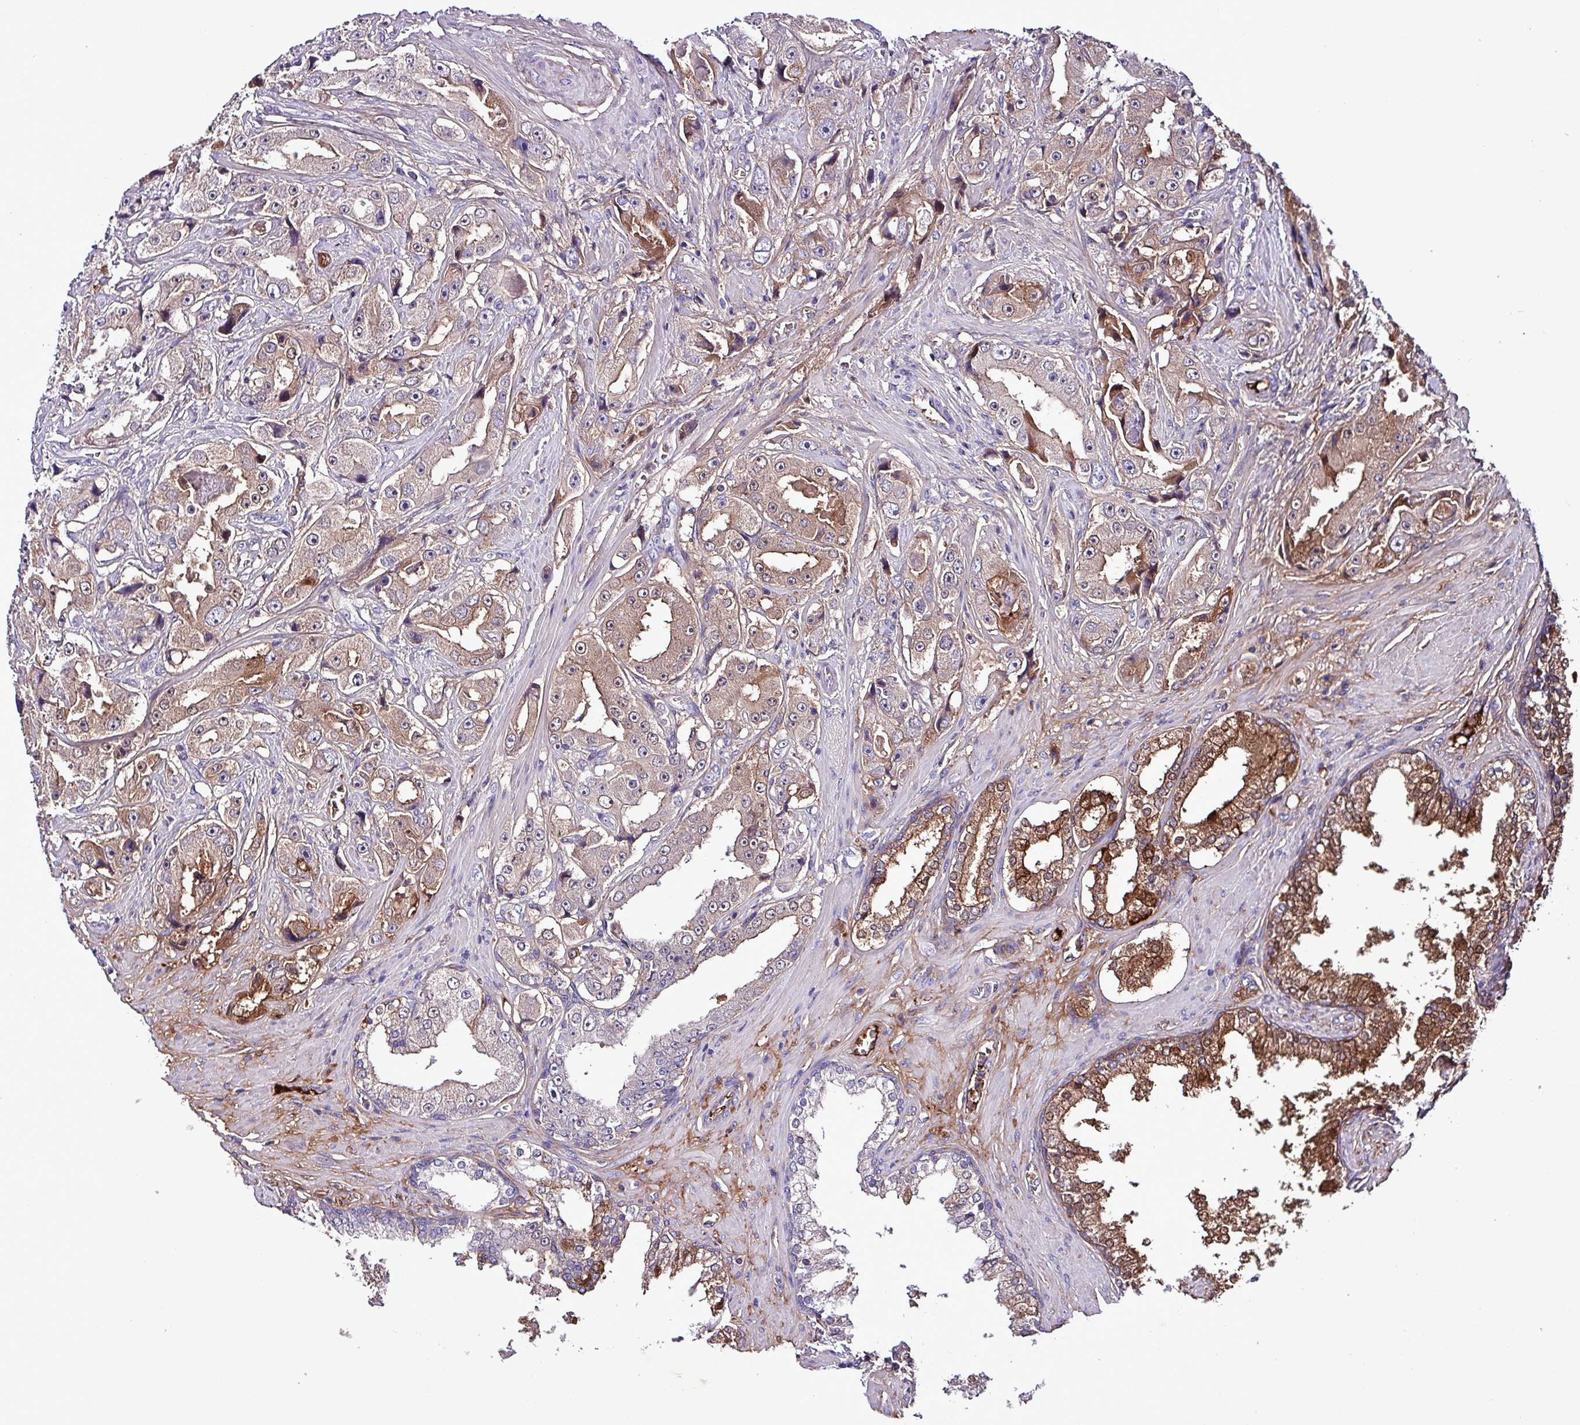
{"staining": {"intensity": "strong", "quantity": "<25%", "location": "cytoplasmic/membranous"}, "tissue": "prostate cancer", "cell_type": "Tumor cells", "image_type": "cancer", "snomed": [{"axis": "morphology", "description": "Adenocarcinoma, High grade"}, {"axis": "topography", "description": "Prostate"}], "caption": "Protein expression analysis of human high-grade adenocarcinoma (prostate) reveals strong cytoplasmic/membranous staining in about <25% of tumor cells.", "gene": "HP", "patient": {"sex": "male", "age": 73}}